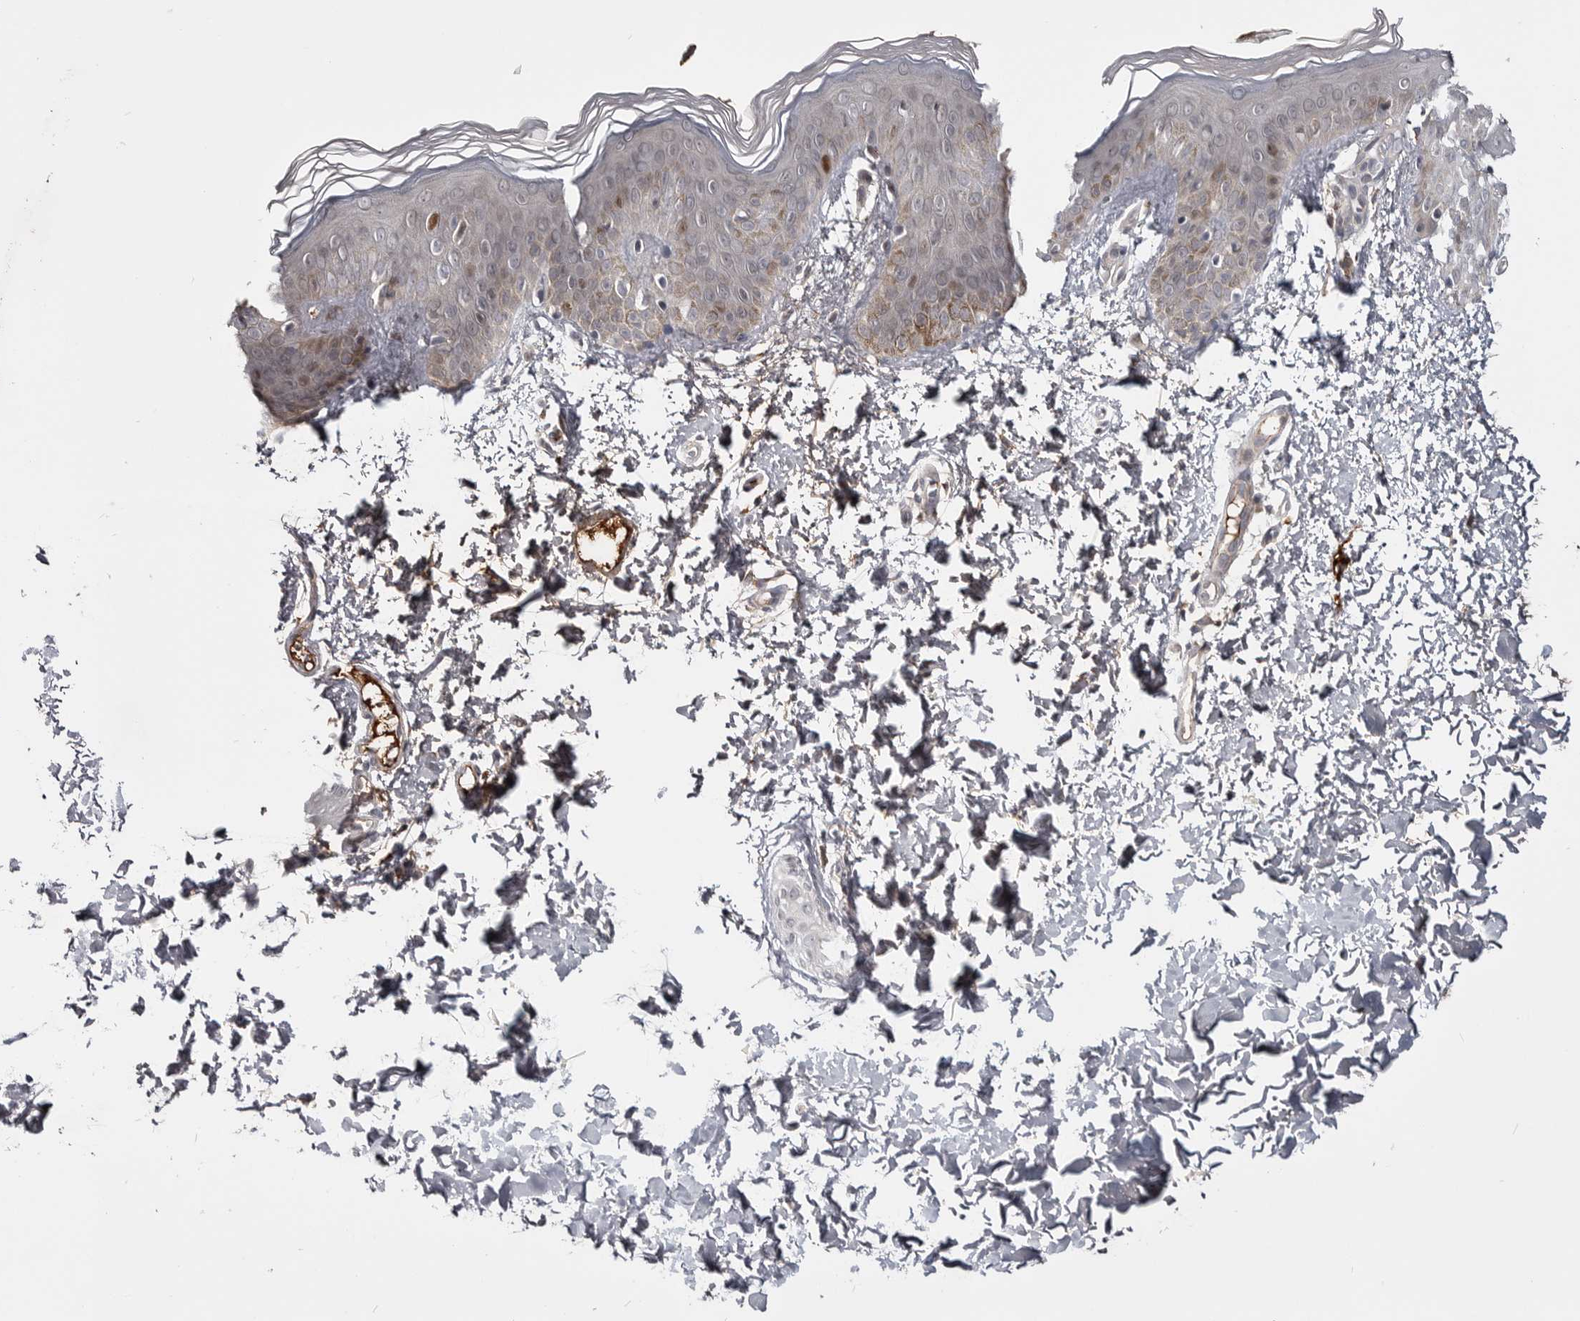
{"staining": {"intensity": "negative", "quantity": "none", "location": "none"}, "tissue": "skin", "cell_type": "Fibroblasts", "image_type": "normal", "snomed": [{"axis": "morphology", "description": "Normal tissue, NOS"}, {"axis": "morphology", "description": "Neoplasm, benign, NOS"}, {"axis": "topography", "description": "Skin"}, {"axis": "topography", "description": "Soft tissue"}], "caption": "This histopathology image is of benign skin stained with immunohistochemistry (IHC) to label a protein in brown with the nuclei are counter-stained blue. There is no expression in fibroblasts.", "gene": "ZNF277", "patient": {"sex": "male", "age": 26}}